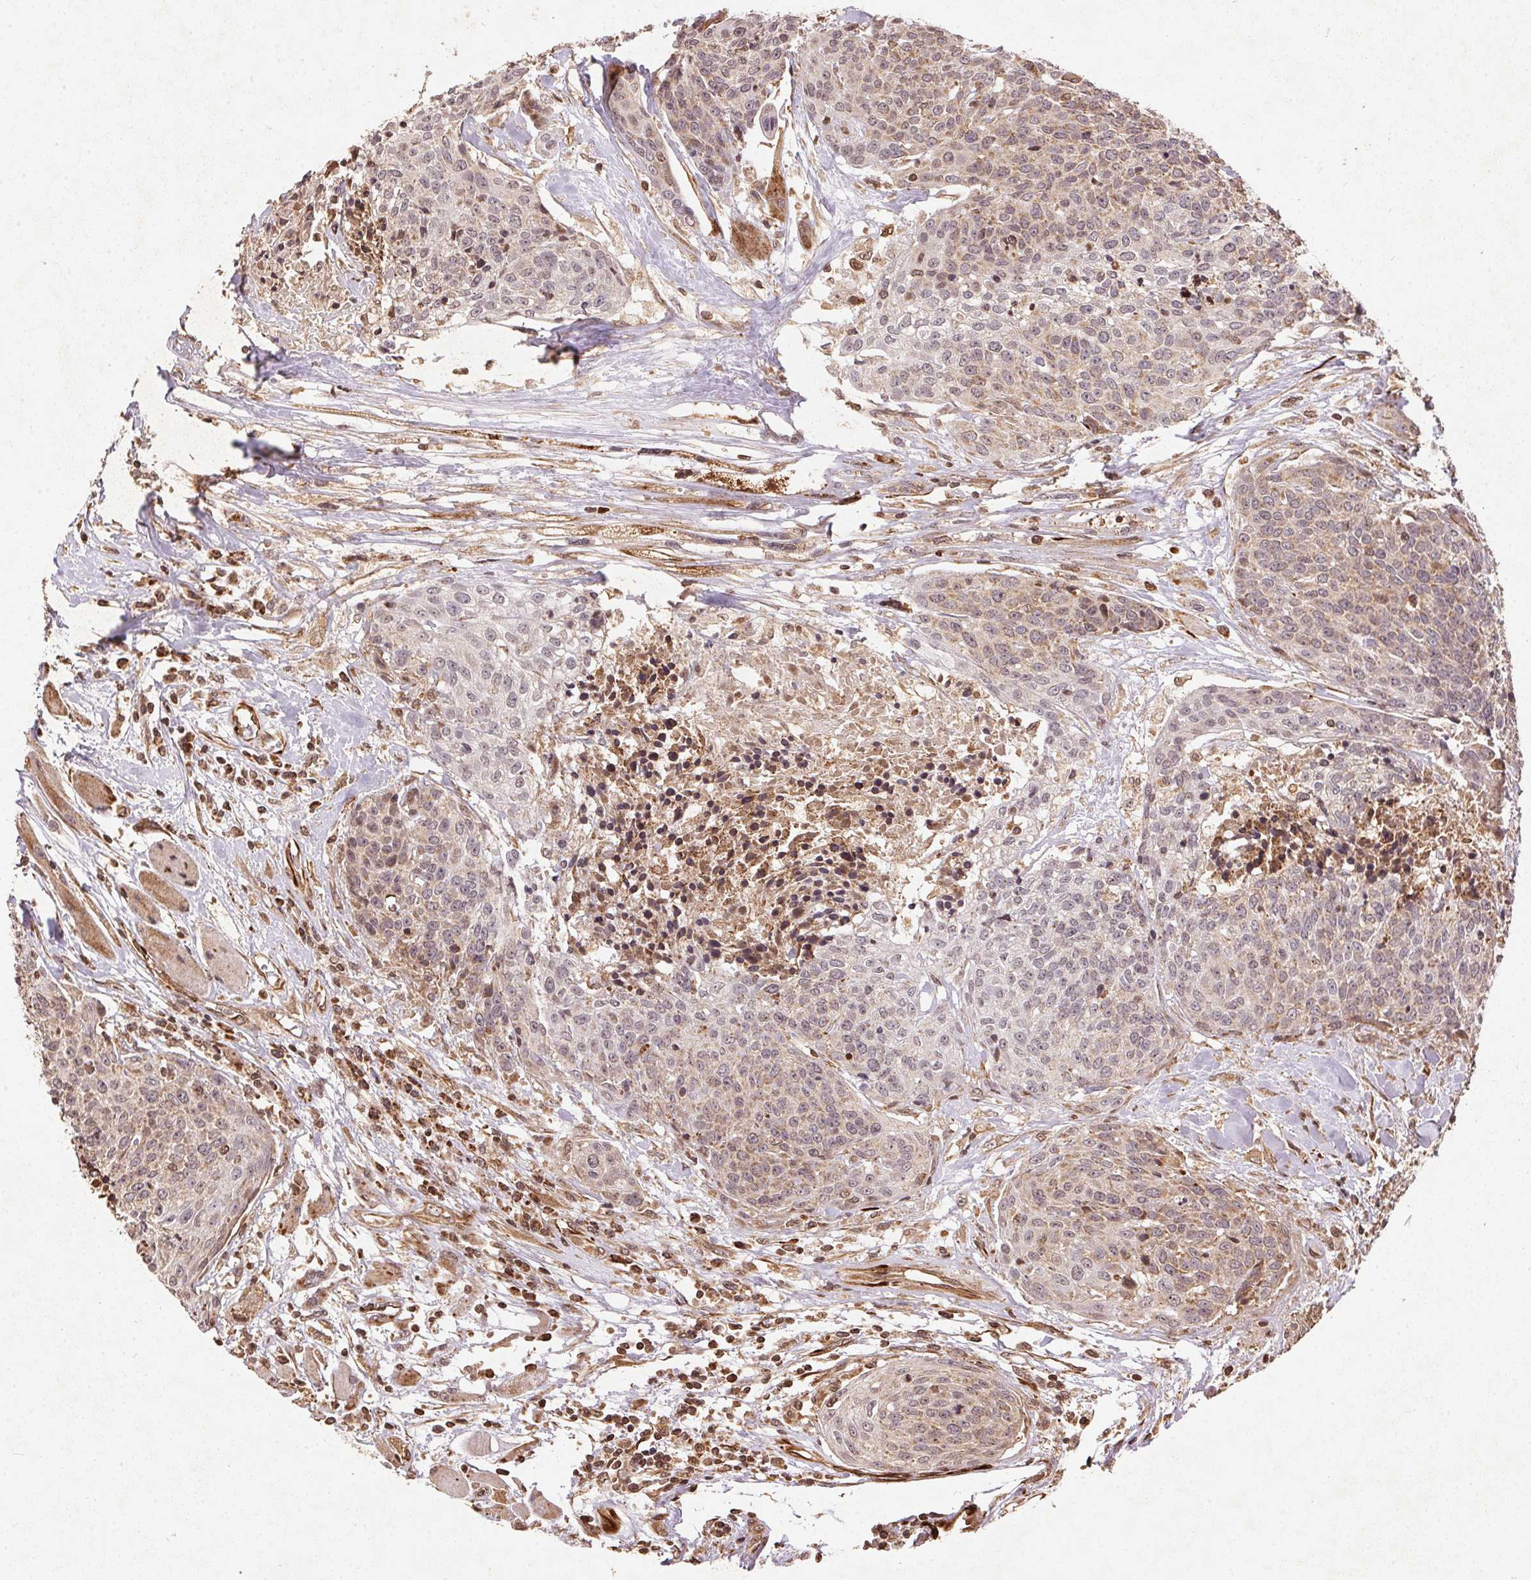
{"staining": {"intensity": "weak", "quantity": "25%-75%", "location": "cytoplasmic/membranous"}, "tissue": "head and neck cancer", "cell_type": "Tumor cells", "image_type": "cancer", "snomed": [{"axis": "morphology", "description": "Squamous cell carcinoma, NOS"}, {"axis": "topography", "description": "Oral tissue"}, {"axis": "topography", "description": "Head-Neck"}], "caption": "Weak cytoplasmic/membranous positivity is identified in about 25%-75% of tumor cells in head and neck cancer.", "gene": "SPRED2", "patient": {"sex": "male", "age": 64}}